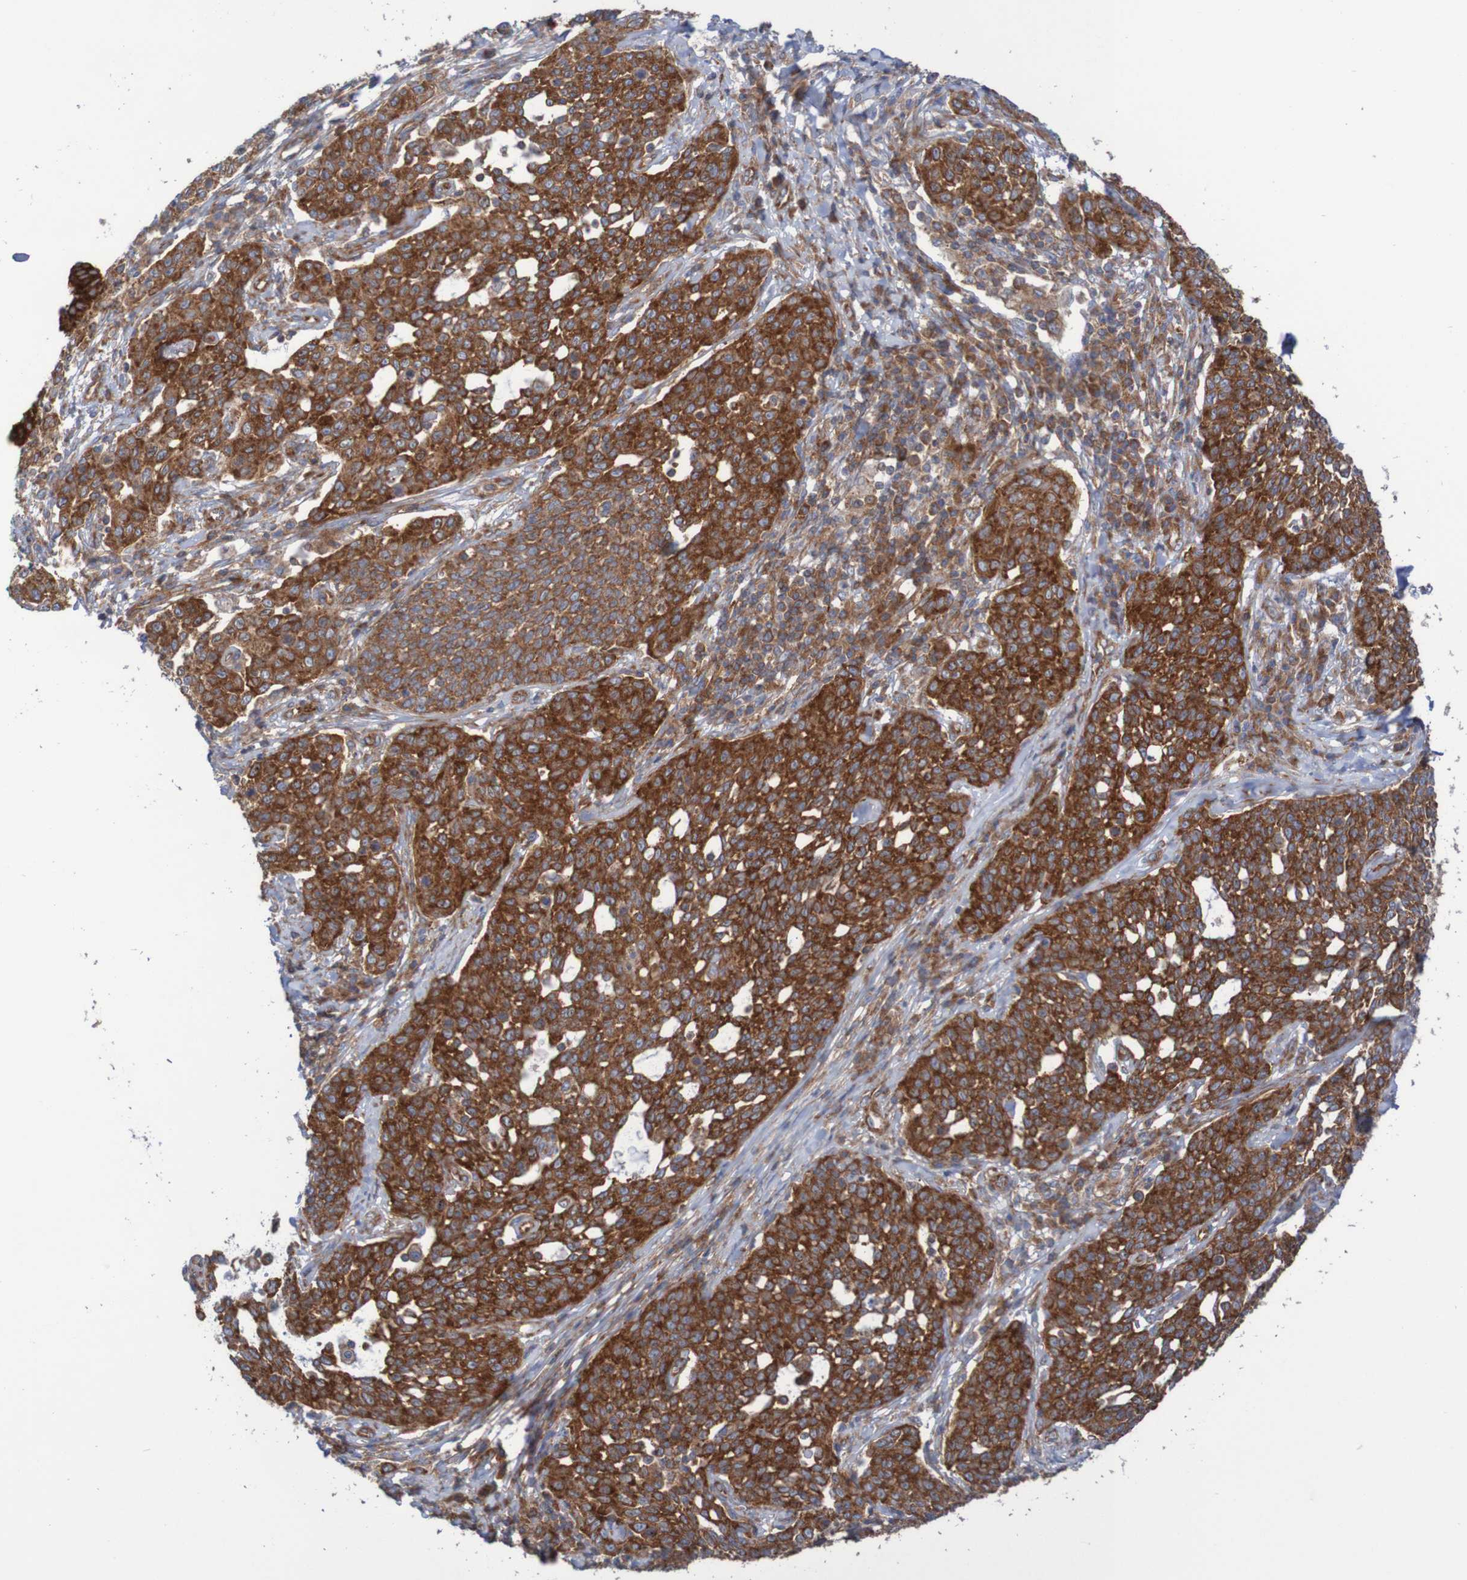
{"staining": {"intensity": "strong", "quantity": ">75%", "location": "cytoplasmic/membranous"}, "tissue": "cervical cancer", "cell_type": "Tumor cells", "image_type": "cancer", "snomed": [{"axis": "morphology", "description": "Squamous cell carcinoma, NOS"}, {"axis": "topography", "description": "Cervix"}], "caption": "This is an image of immunohistochemistry (IHC) staining of squamous cell carcinoma (cervical), which shows strong staining in the cytoplasmic/membranous of tumor cells.", "gene": "FXR2", "patient": {"sex": "female", "age": 34}}